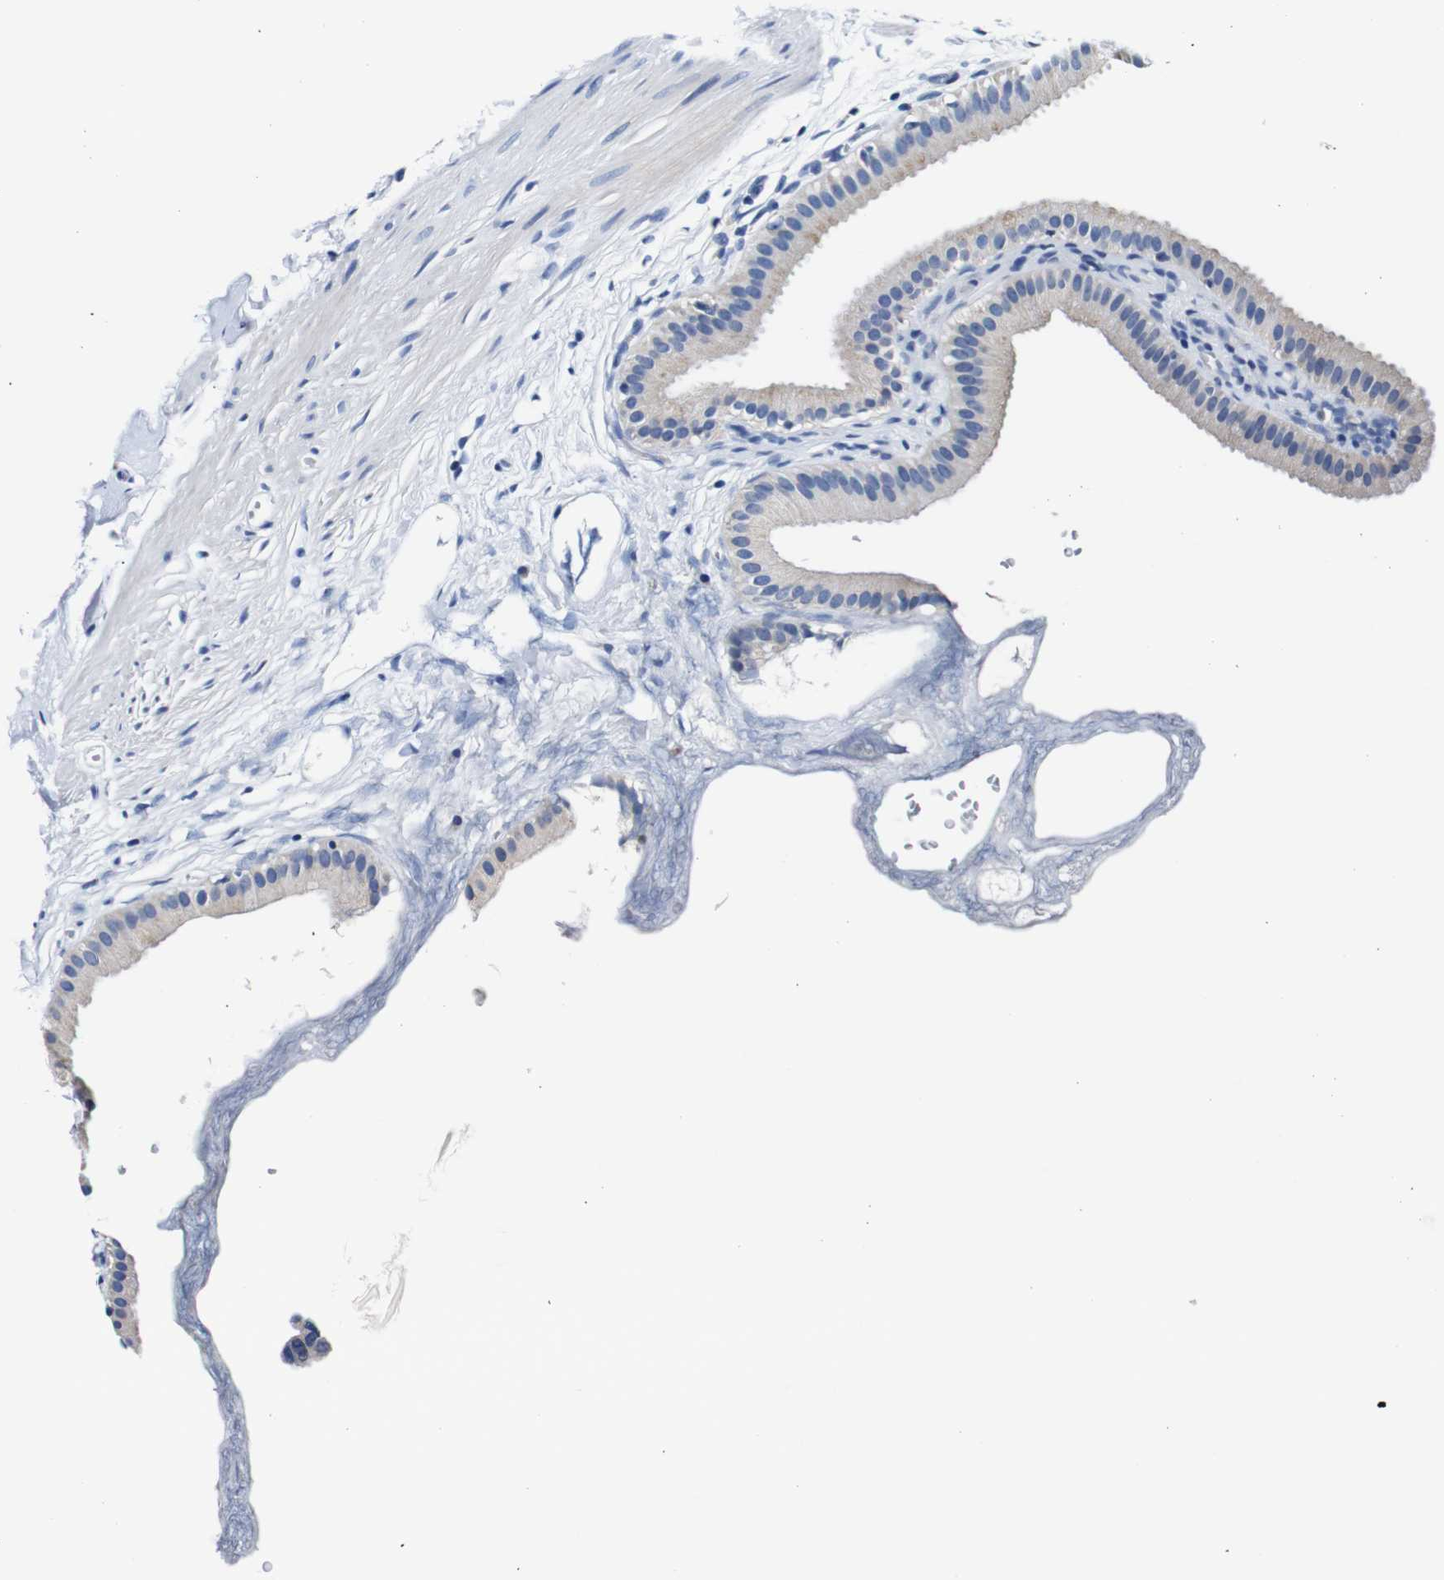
{"staining": {"intensity": "negative", "quantity": "none", "location": "none"}, "tissue": "gallbladder", "cell_type": "Glandular cells", "image_type": "normal", "snomed": [{"axis": "morphology", "description": "Normal tissue, NOS"}, {"axis": "topography", "description": "Gallbladder"}], "caption": "Immunohistochemical staining of unremarkable gallbladder shows no significant staining in glandular cells. The staining was performed using DAB to visualize the protein expression in brown, while the nuclei were stained in blue with hematoxylin (Magnification: 20x).", "gene": "SNX19", "patient": {"sex": "female", "age": 64}}